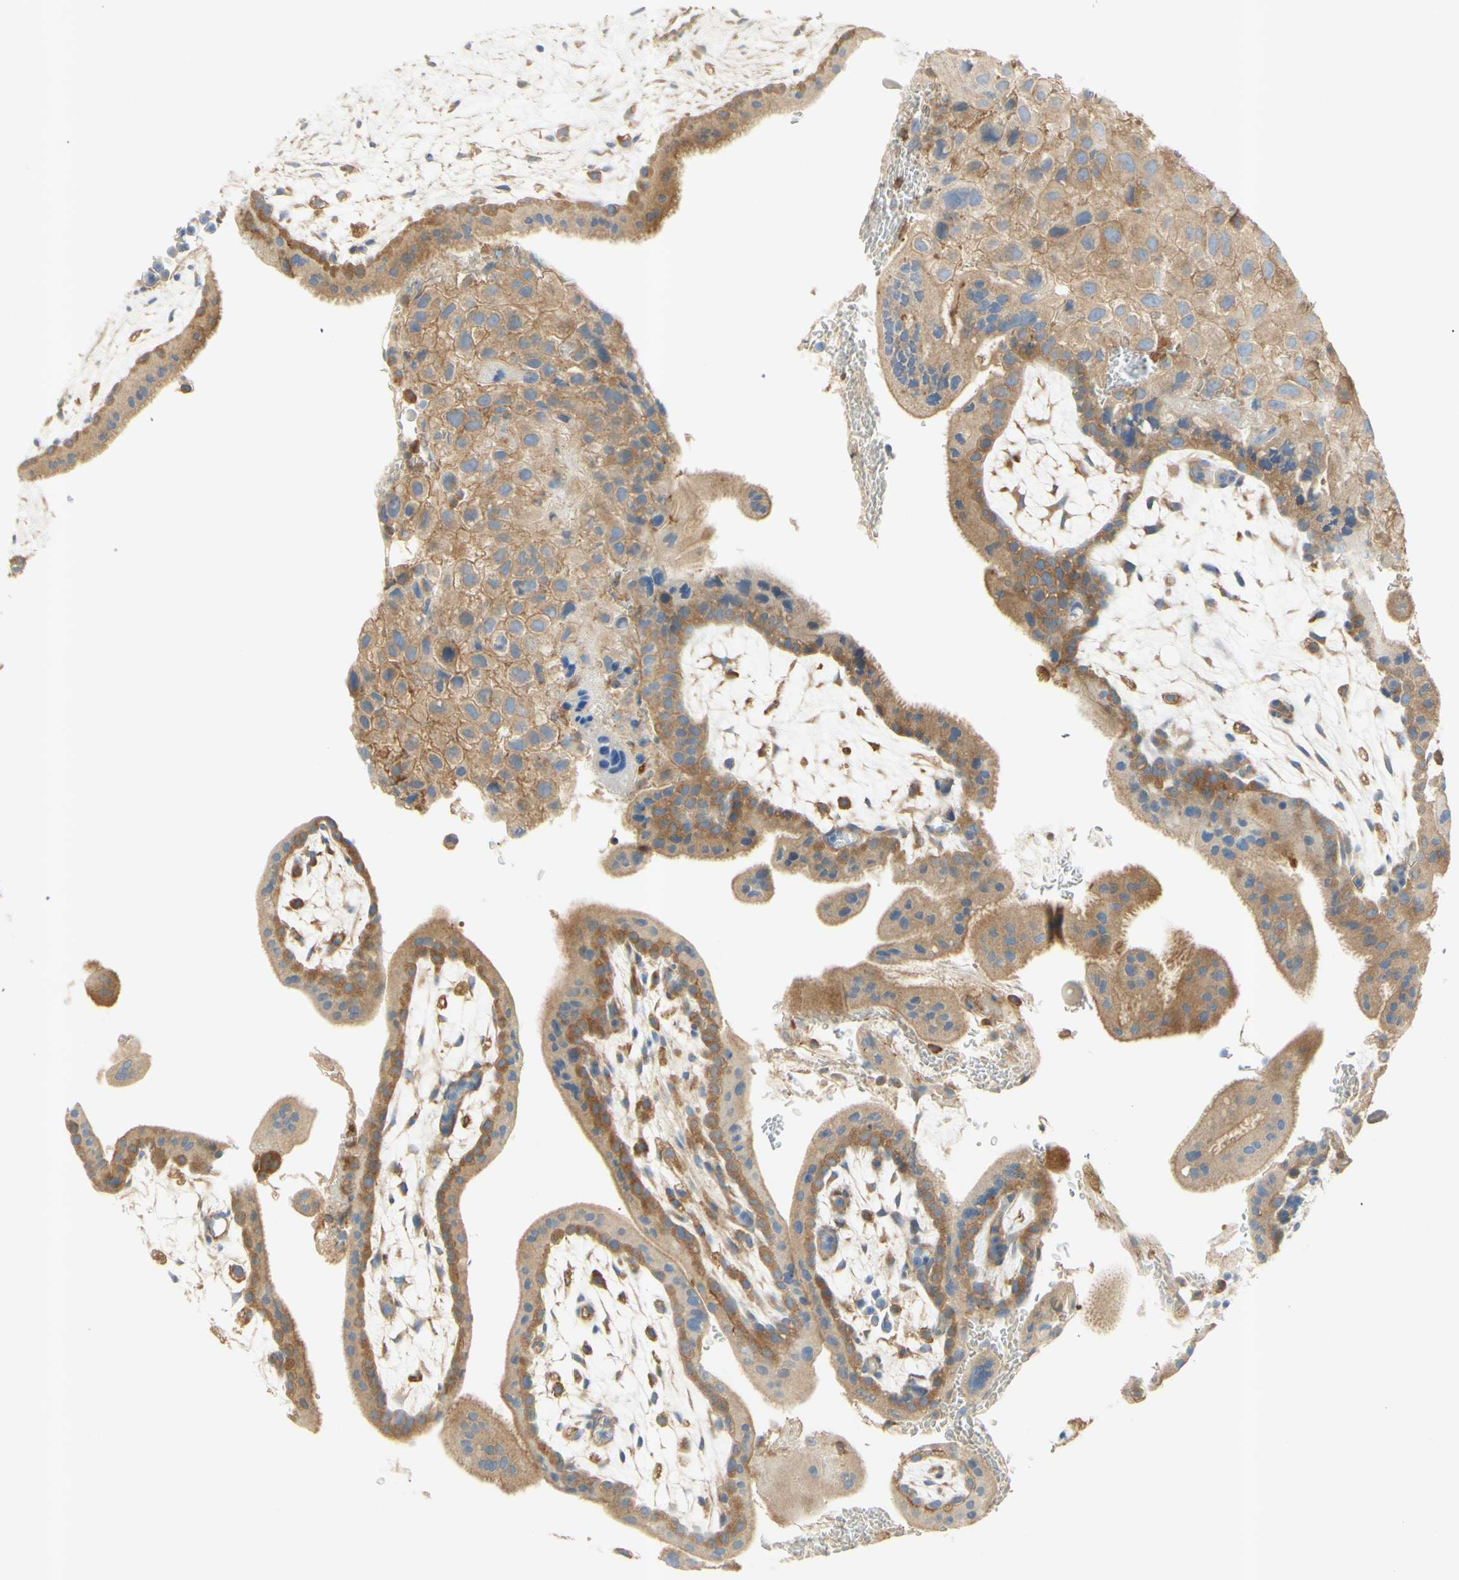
{"staining": {"intensity": "moderate", "quantity": ">75%", "location": "cytoplasmic/membranous"}, "tissue": "placenta", "cell_type": "Decidual cells", "image_type": "normal", "snomed": [{"axis": "morphology", "description": "Normal tissue, NOS"}, {"axis": "topography", "description": "Placenta"}], "caption": "Immunohistochemistry (DAB (3,3'-diaminobenzidine)) staining of unremarkable placenta exhibits moderate cytoplasmic/membranous protein expression in approximately >75% of decidual cells.", "gene": "IKBKG", "patient": {"sex": "female", "age": 35}}